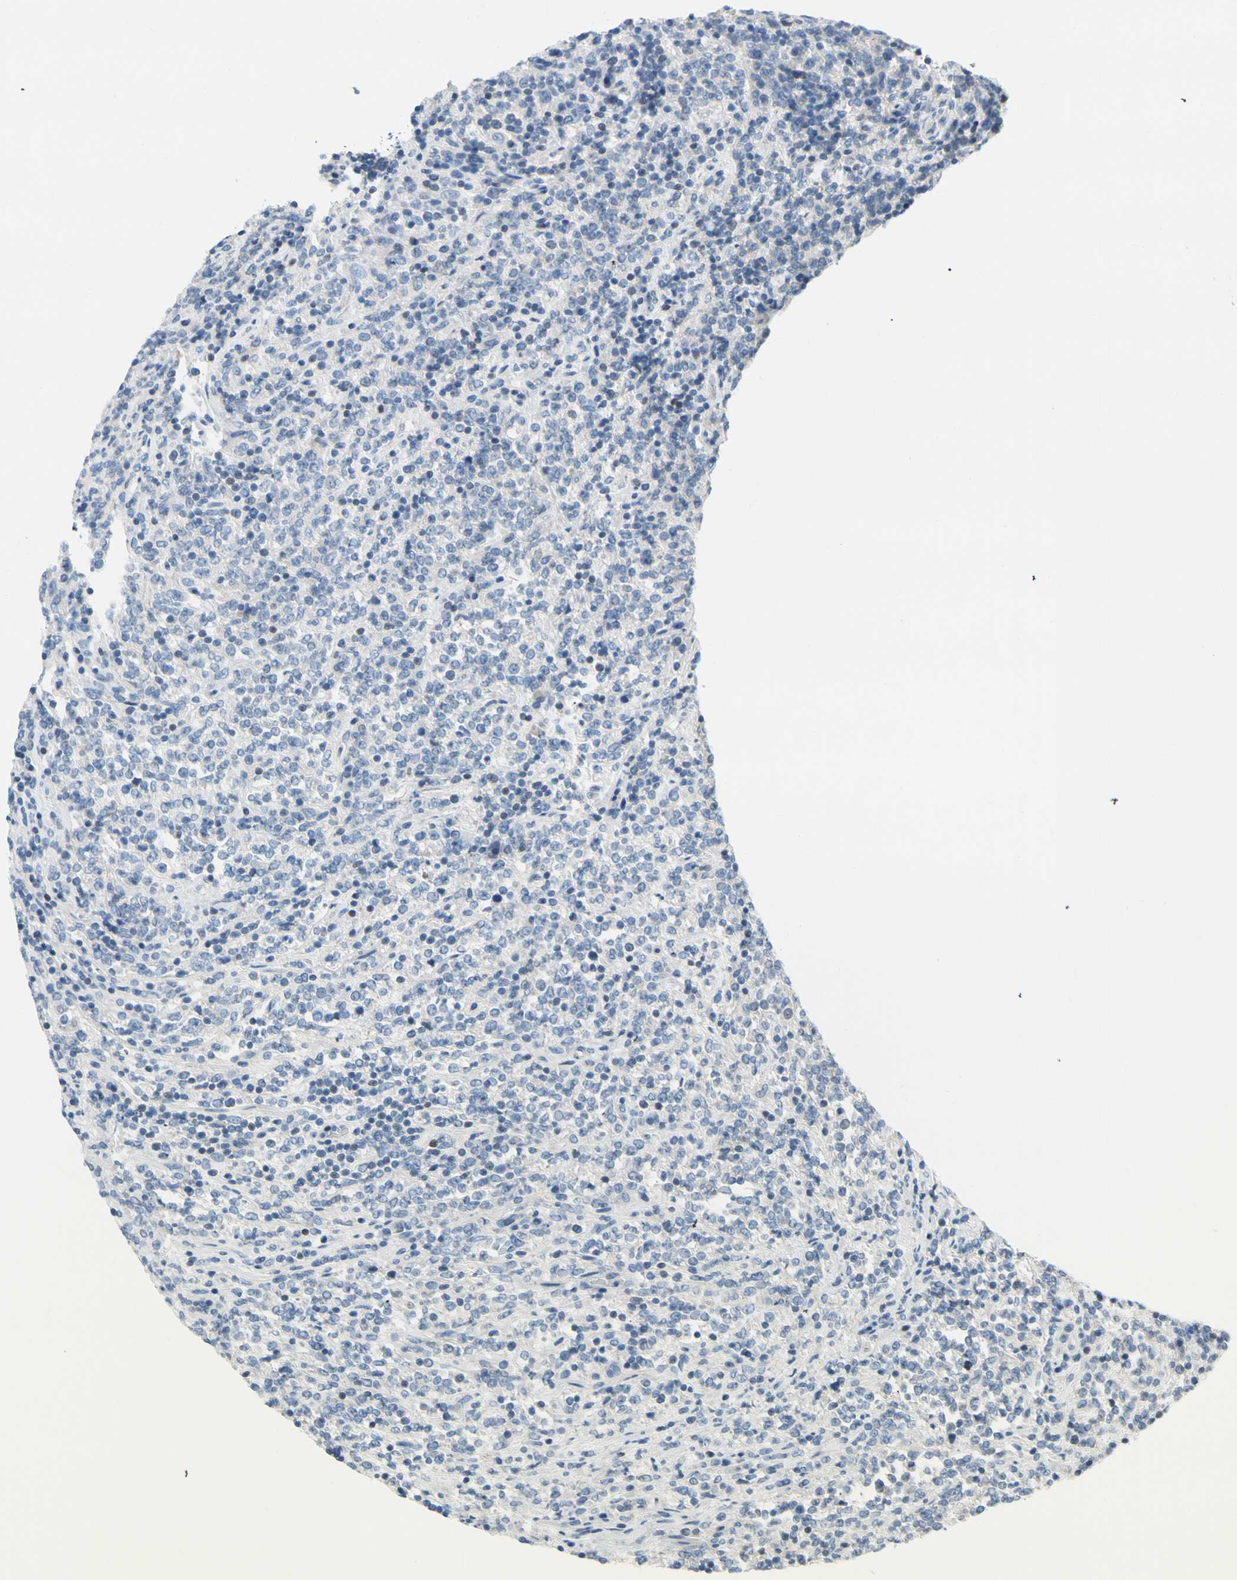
{"staining": {"intensity": "negative", "quantity": "none", "location": "none"}, "tissue": "lymphoma", "cell_type": "Tumor cells", "image_type": "cancer", "snomed": [{"axis": "morphology", "description": "Malignant lymphoma, non-Hodgkin's type, High grade"}, {"axis": "topography", "description": "Soft tissue"}], "caption": "An image of human lymphoma is negative for staining in tumor cells.", "gene": "ZNF132", "patient": {"sex": "male", "age": 18}}